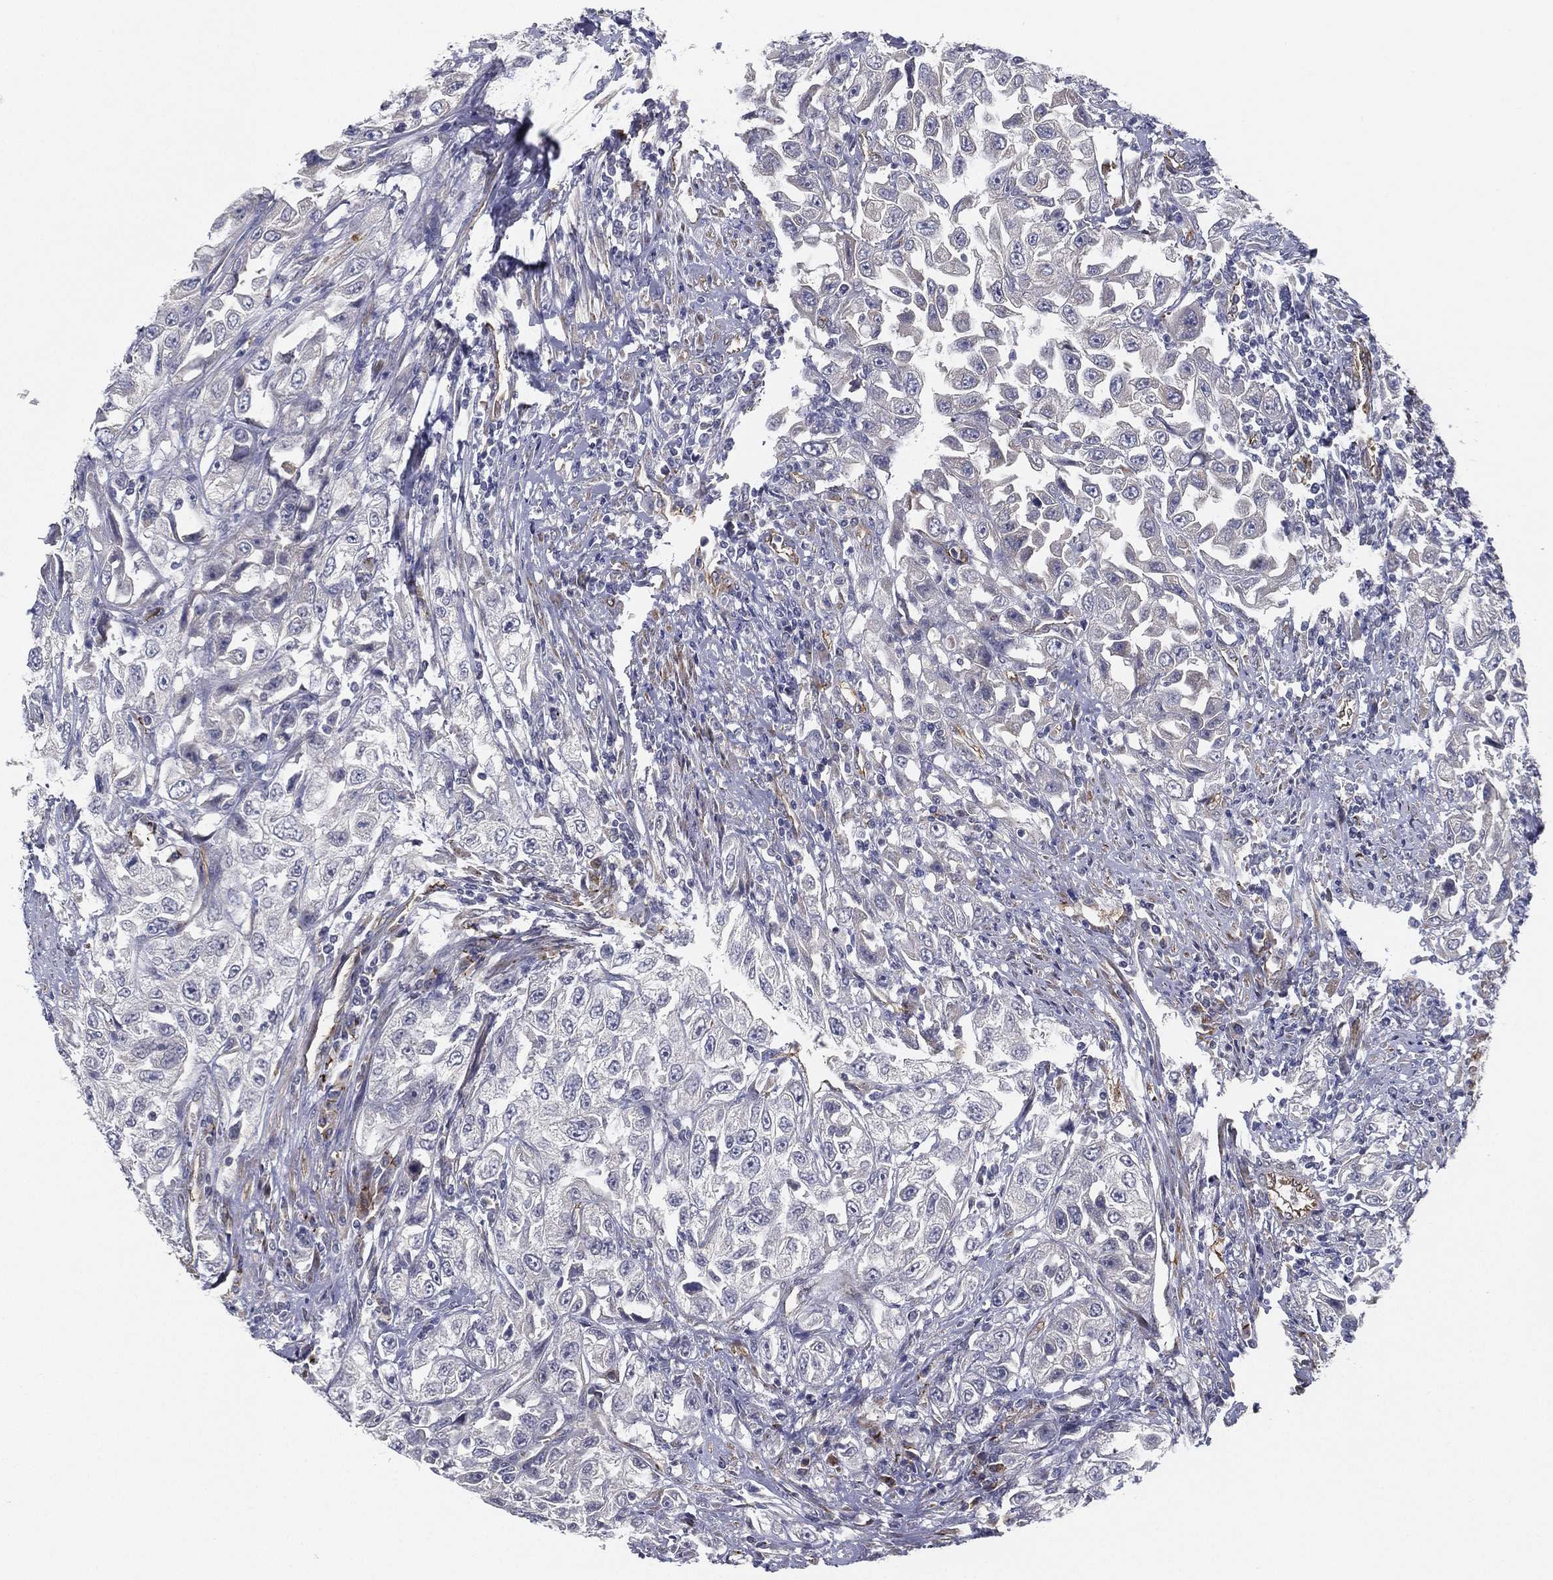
{"staining": {"intensity": "negative", "quantity": "none", "location": "none"}, "tissue": "urothelial cancer", "cell_type": "Tumor cells", "image_type": "cancer", "snomed": [{"axis": "morphology", "description": "Urothelial carcinoma, High grade"}, {"axis": "topography", "description": "Urinary bladder"}], "caption": "An immunohistochemistry (IHC) image of urothelial carcinoma (high-grade) is shown. There is no staining in tumor cells of urothelial carcinoma (high-grade). (DAB IHC with hematoxylin counter stain).", "gene": "LRRC56", "patient": {"sex": "female", "age": 56}}